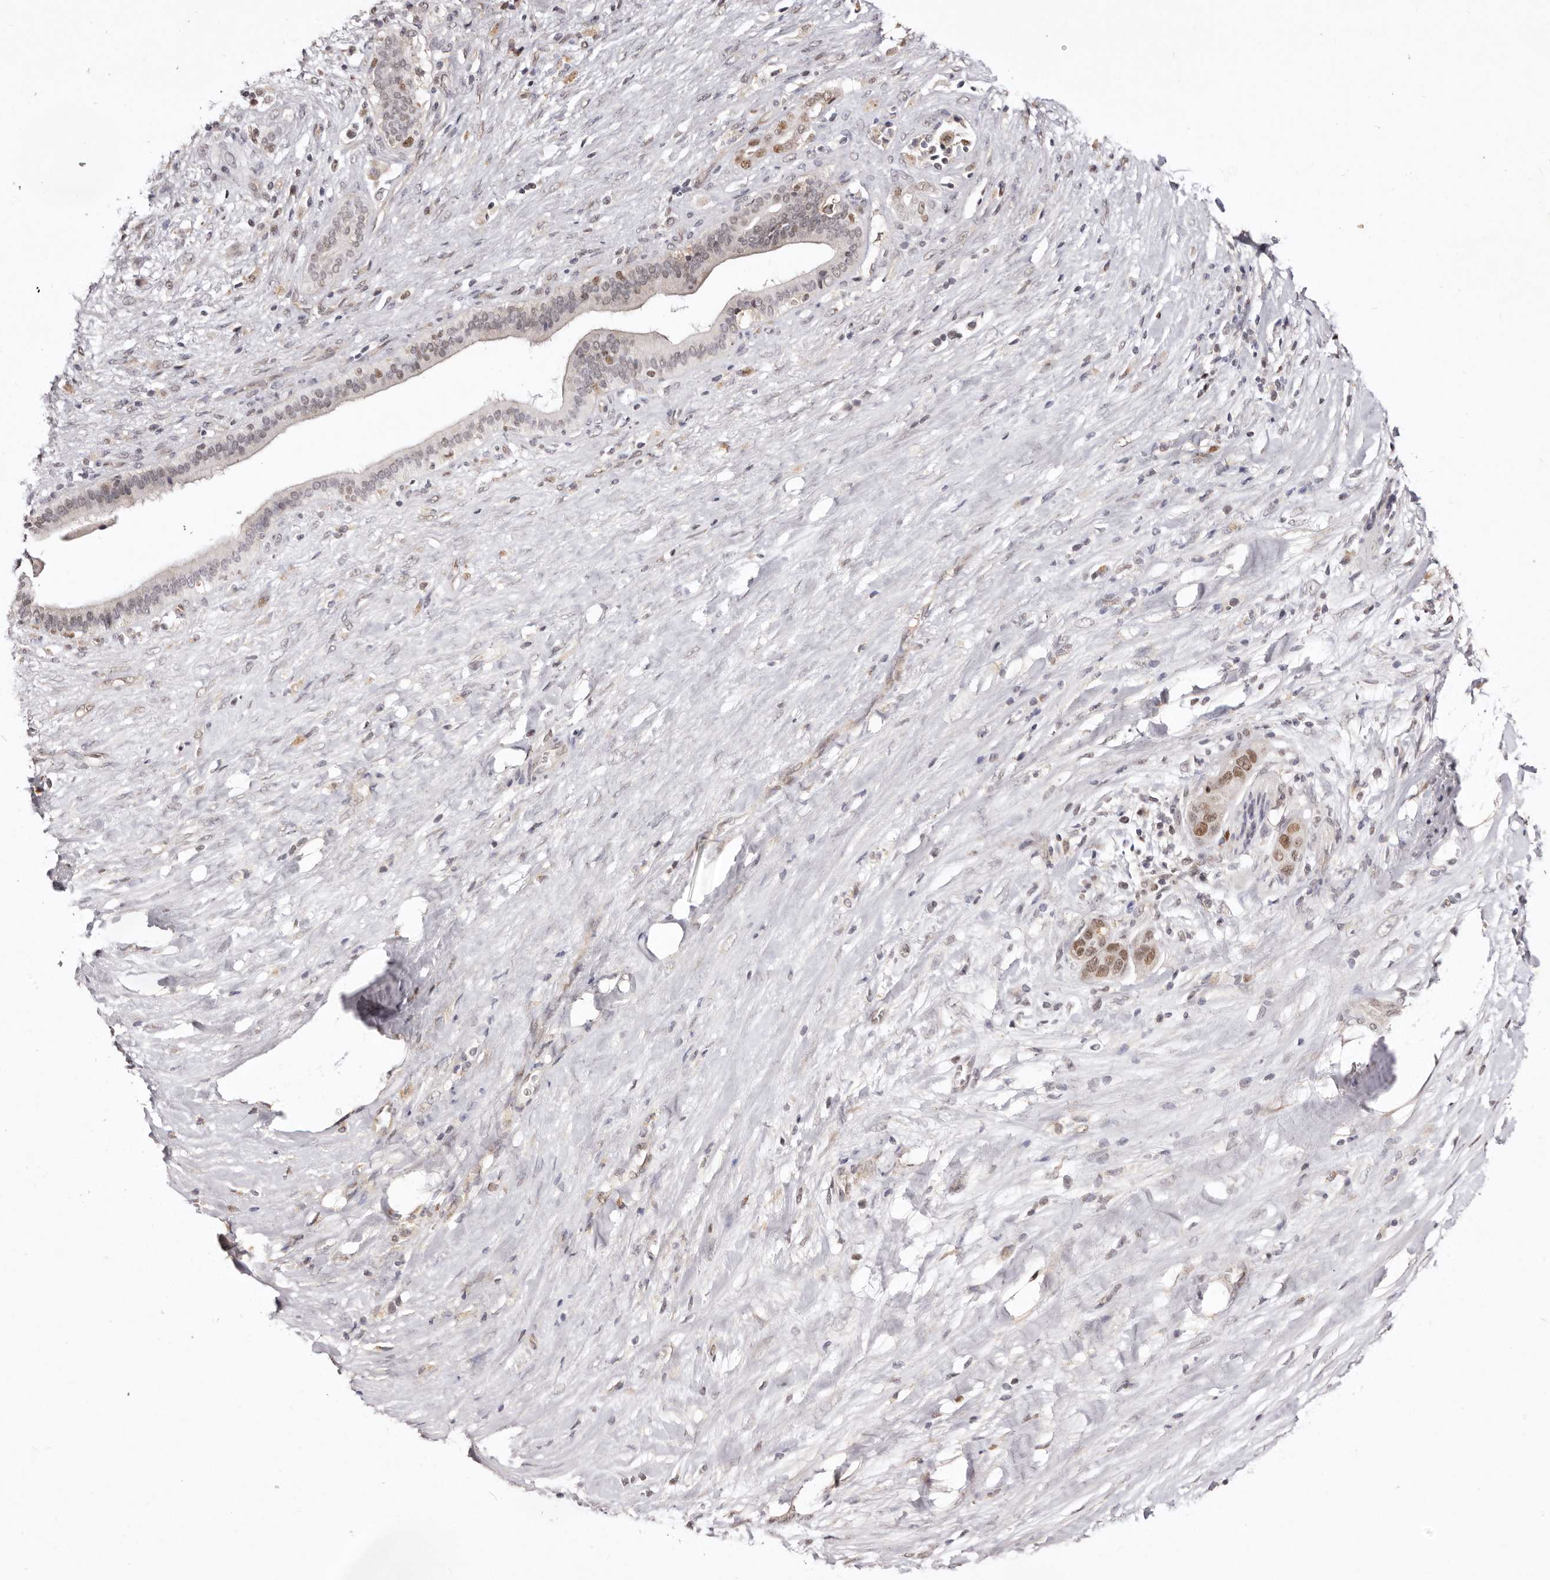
{"staining": {"intensity": "moderate", "quantity": ">75%", "location": "nuclear"}, "tissue": "liver cancer", "cell_type": "Tumor cells", "image_type": "cancer", "snomed": [{"axis": "morphology", "description": "Cholangiocarcinoma"}, {"axis": "topography", "description": "Liver"}], "caption": "Moderate nuclear protein positivity is identified in approximately >75% of tumor cells in liver cancer (cholangiocarcinoma). (IHC, brightfield microscopy, high magnification).", "gene": "NOTCH1", "patient": {"sex": "female", "age": 52}}